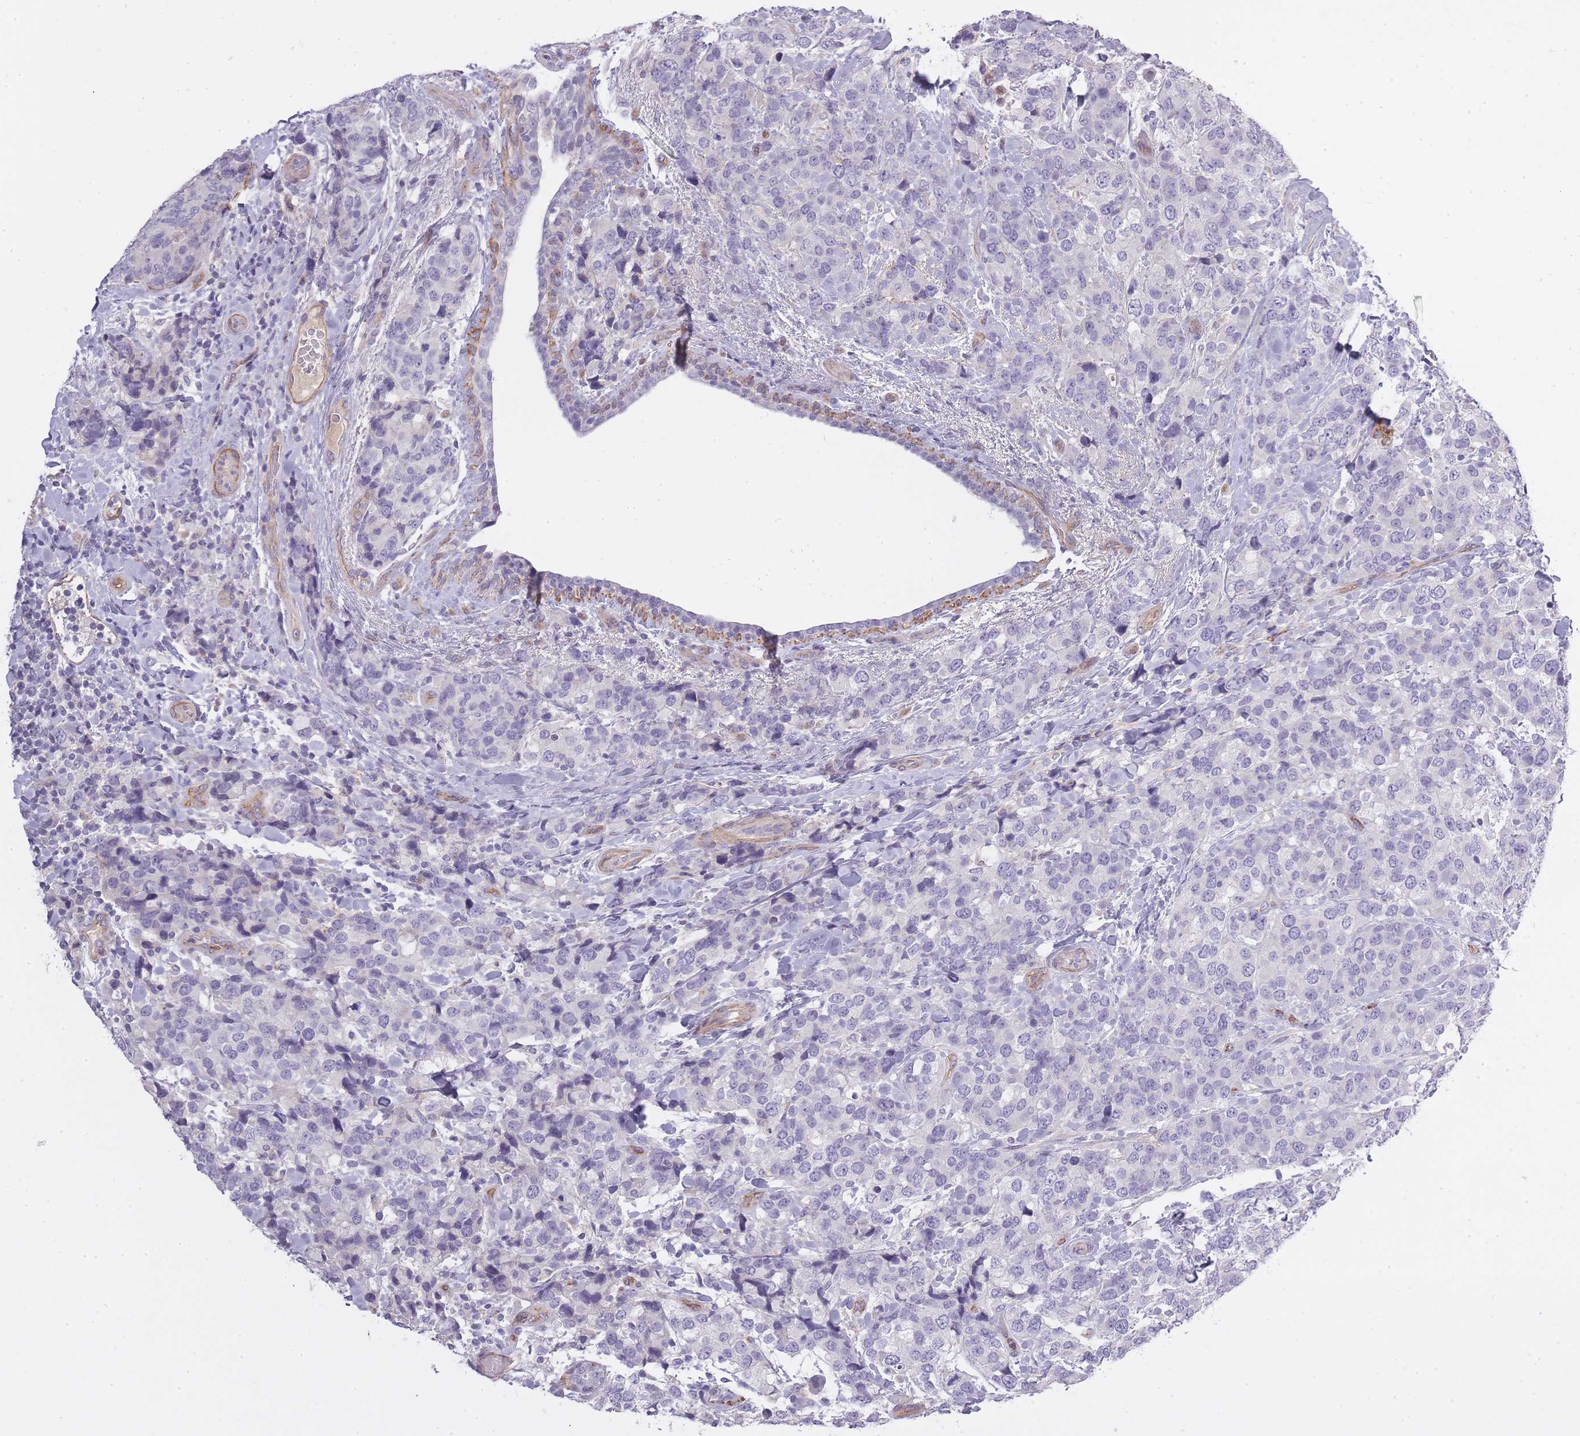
{"staining": {"intensity": "negative", "quantity": "none", "location": "none"}, "tissue": "breast cancer", "cell_type": "Tumor cells", "image_type": "cancer", "snomed": [{"axis": "morphology", "description": "Lobular carcinoma"}, {"axis": "topography", "description": "Breast"}], "caption": "The image exhibits no significant positivity in tumor cells of breast cancer.", "gene": "SLC8A2", "patient": {"sex": "female", "age": 59}}